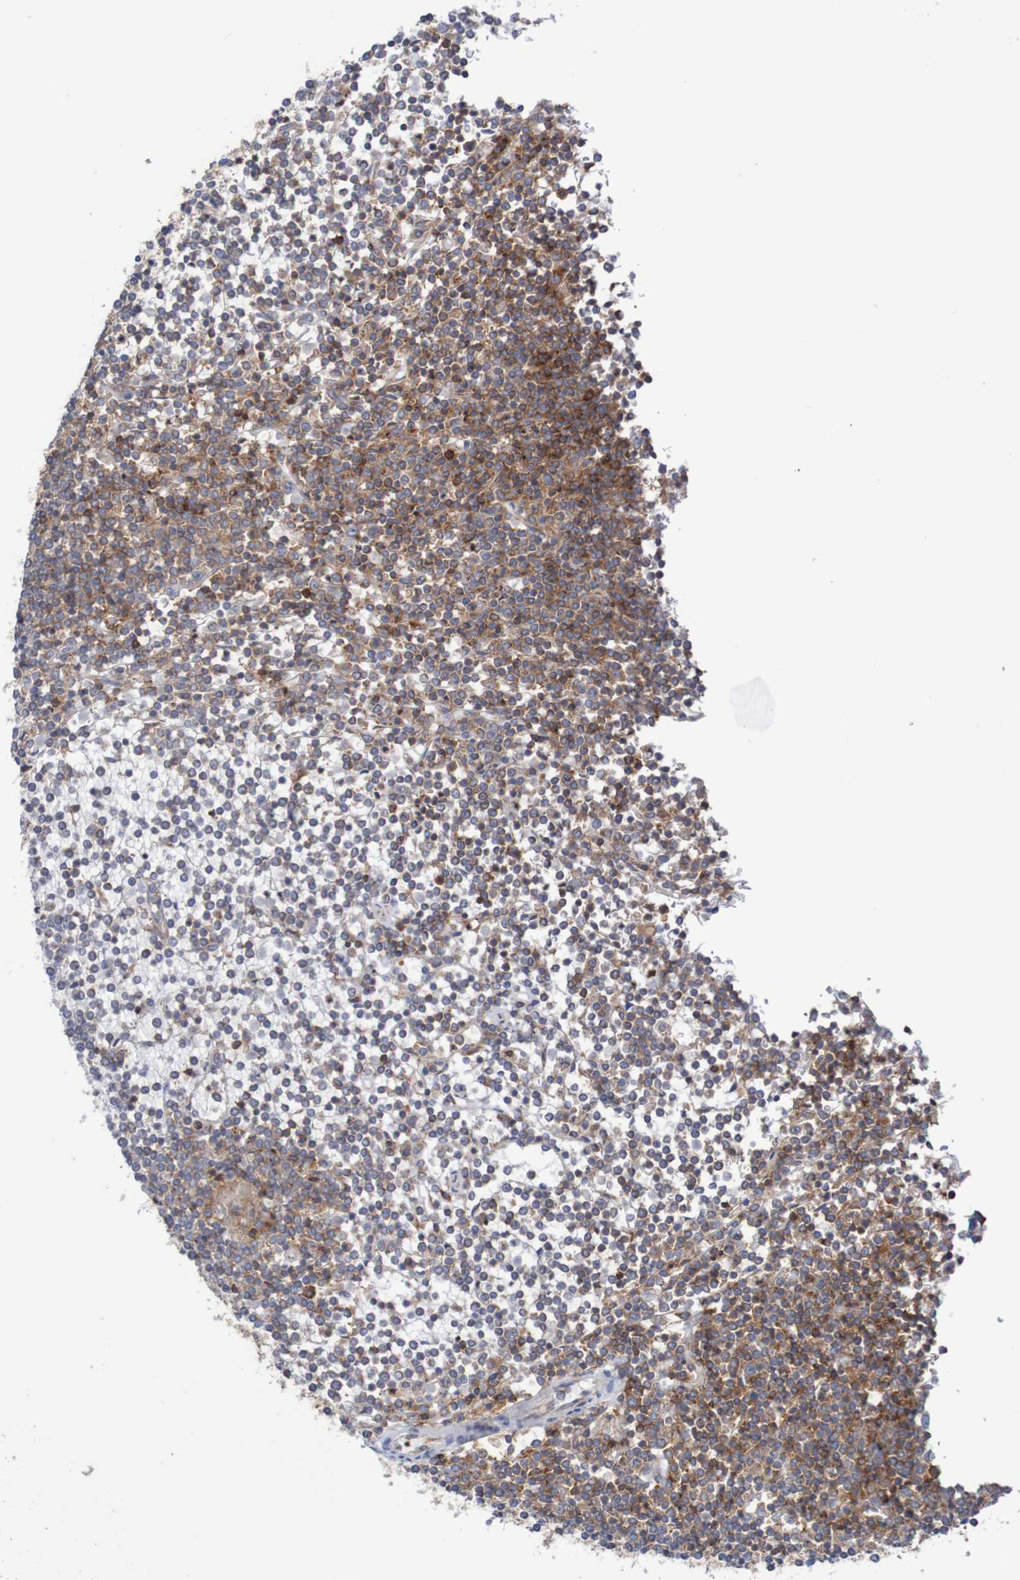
{"staining": {"intensity": "strong", "quantity": ">75%", "location": "cytoplasmic/membranous"}, "tissue": "lymphoma", "cell_type": "Tumor cells", "image_type": "cancer", "snomed": [{"axis": "morphology", "description": "Malignant lymphoma, non-Hodgkin's type, Low grade"}, {"axis": "topography", "description": "Spleen"}], "caption": "Low-grade malignant lymphoma, non-Hodgkin's type tissue shows strong cytoplasmic/membranous staining in approximately >75% of tumor cells (IHC, brightfield microscopy, high magnification).", "gene": "FXR2", "patient": {"sex": "female", "age": 19}}